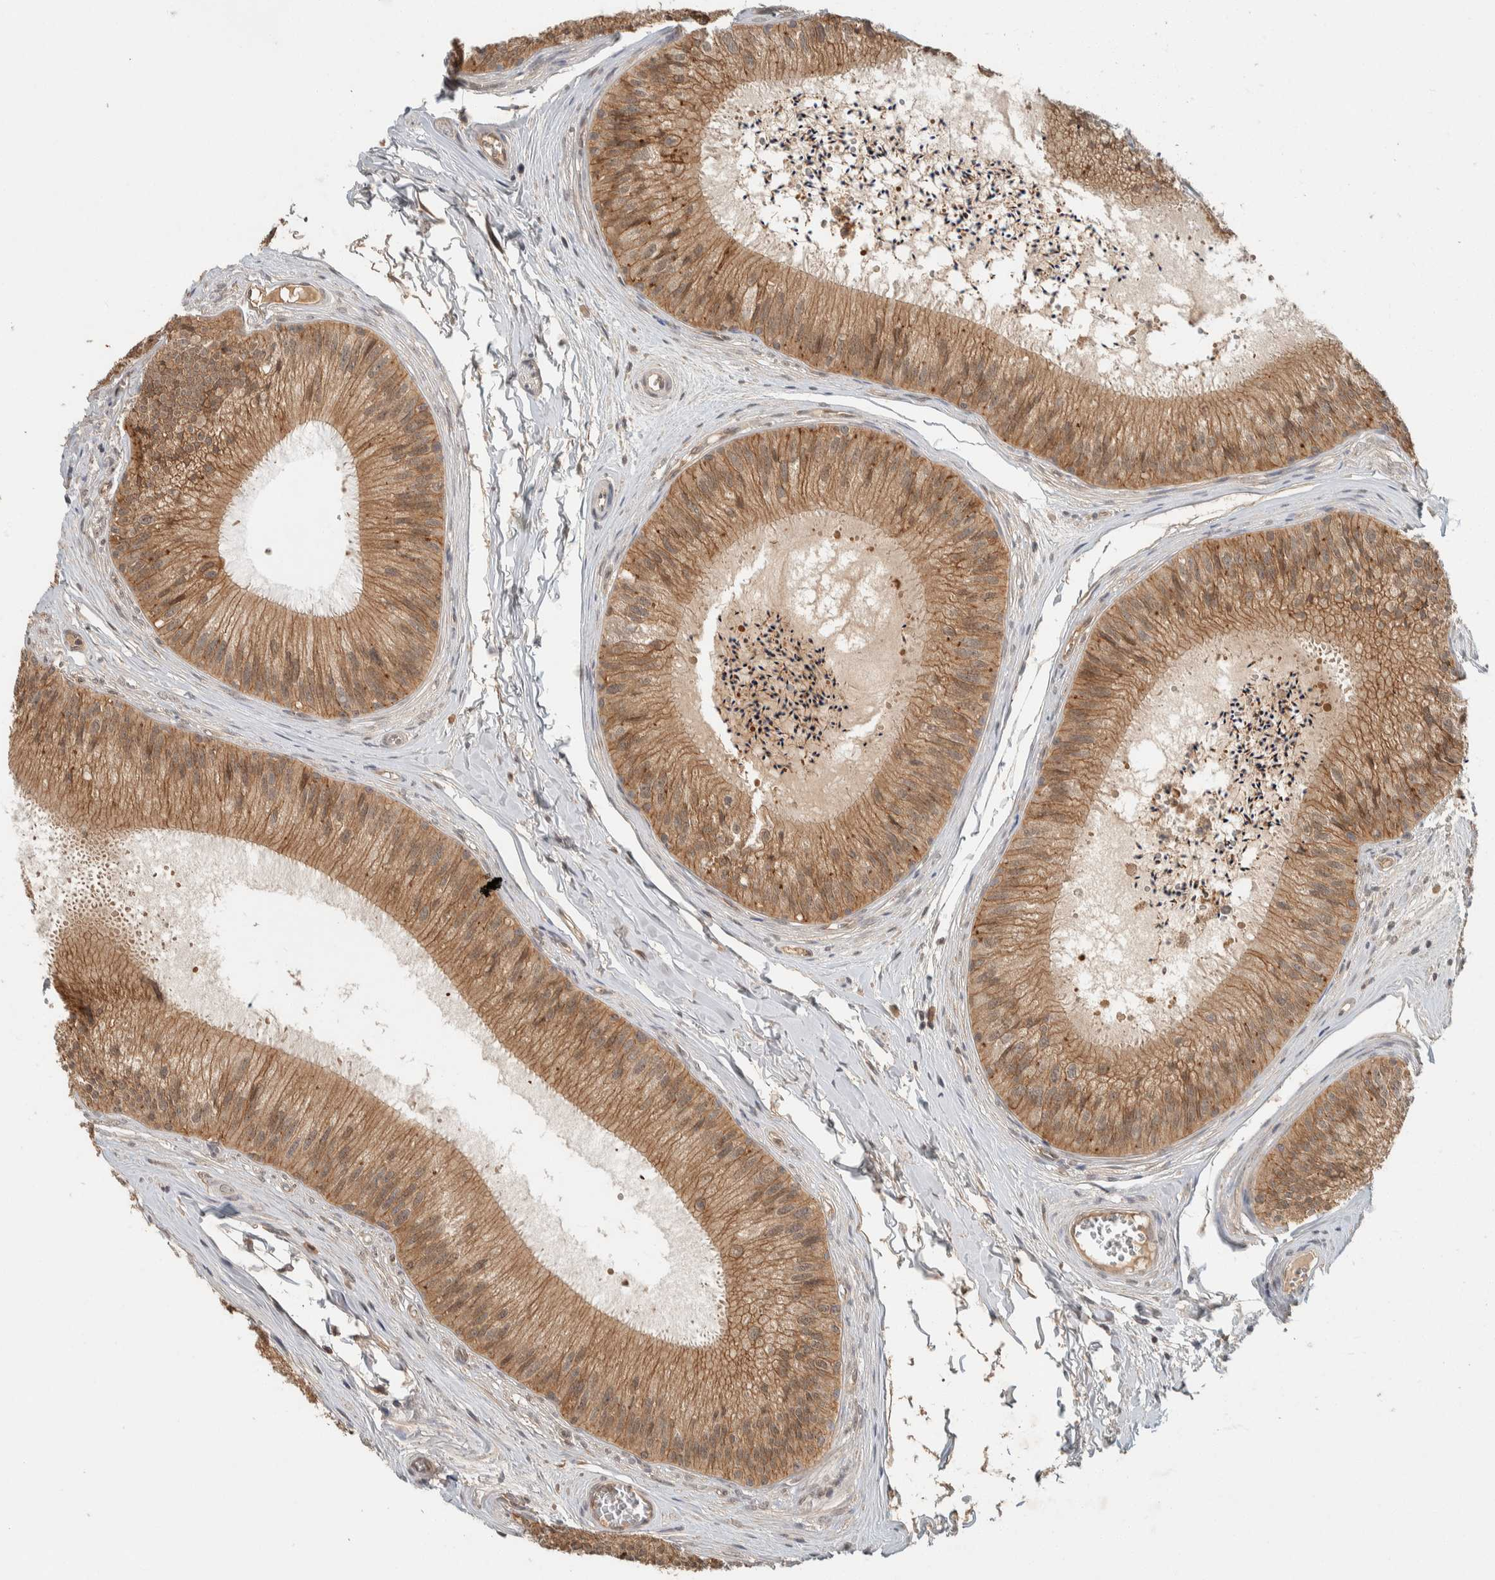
{"staining": {"intensity": "moderate", "quantity": ">75%", "location": "cytoplasmic/membranous"}, "tissue": "epididymis", "cell_type": "Glandular cells", "image_type": "normal", "snomed": [{"axis": "morphology", "description": "Normal tissue, NOS"}, {"axis": "topography", "description": "Epididymis"}], "caption": "High-magnification brightfield microscopy of unremarkable epididymis stained with DAB (brown) and counterstained with hematoxylin (blue). glandular cells exhibit moderate cytoplasmic/membranous expression is present in about>75% of cells. (DAB (3,3'-diaminobenzidine) IHC, brown staining for protein, blue staining for nuclei).", "gene": "ZNF567", "patient": {"sex": "male", "age": 31}}